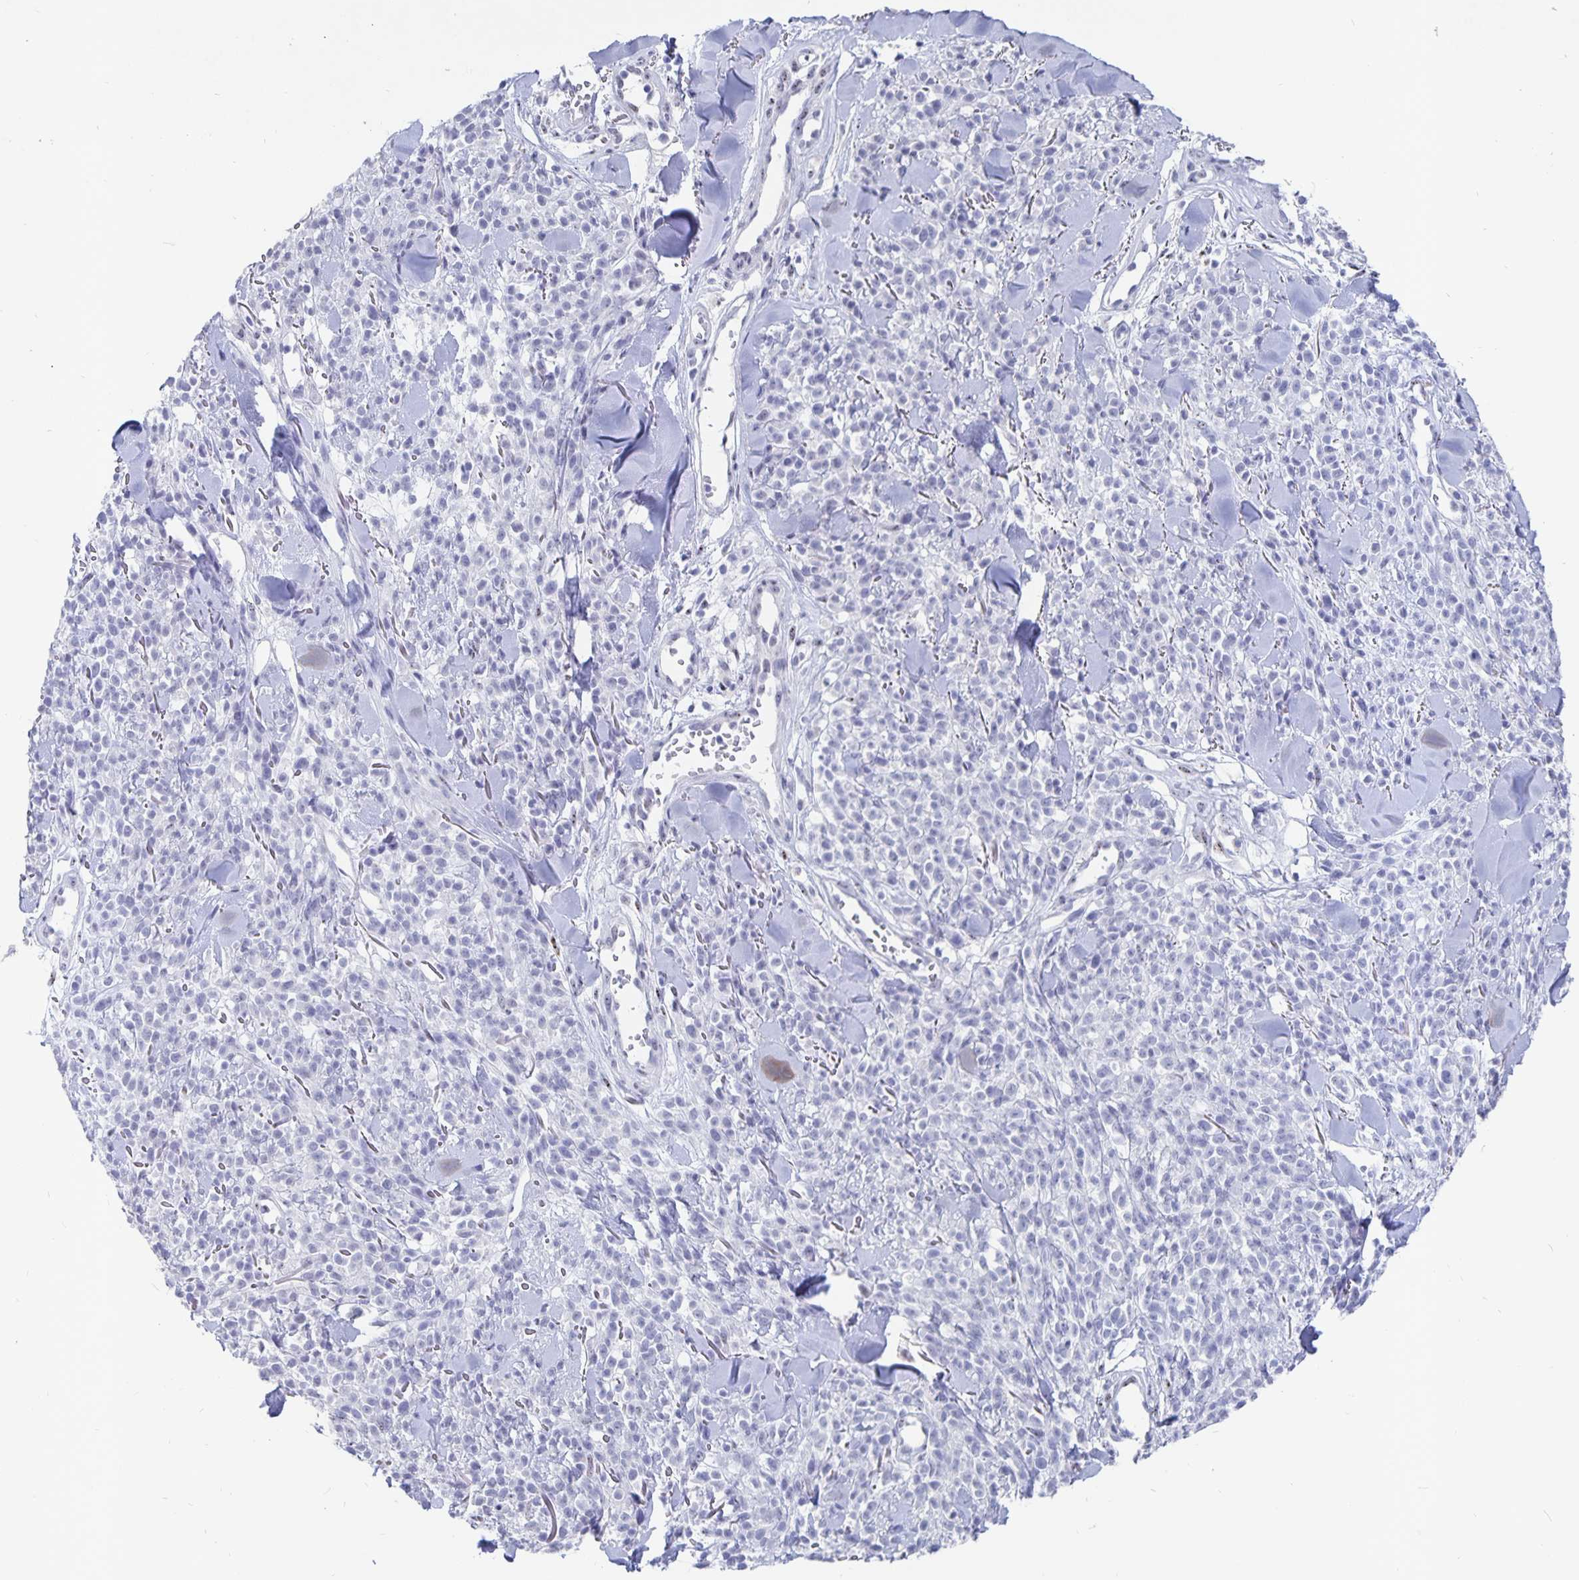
{"staining": {"intensity": "negative", "quantity": "none", "location": "none"}, "tissue": "melanoma", "cell_type": "Tumor cells", "image_type": "cancer", "snomed": [{"axis": "morphology", "description": "Malignant melanoma, NOS"}, {"axis": "topography", "description": "Skin"}, {"axis": "topography", "description": "Skin of trunk"}], "caption": "Micrograph shows no protein expression in tumor cells of malignant melanoma tissue.", "gene": "SMOC1", "patient": {"sex": "male", "age": 74}}